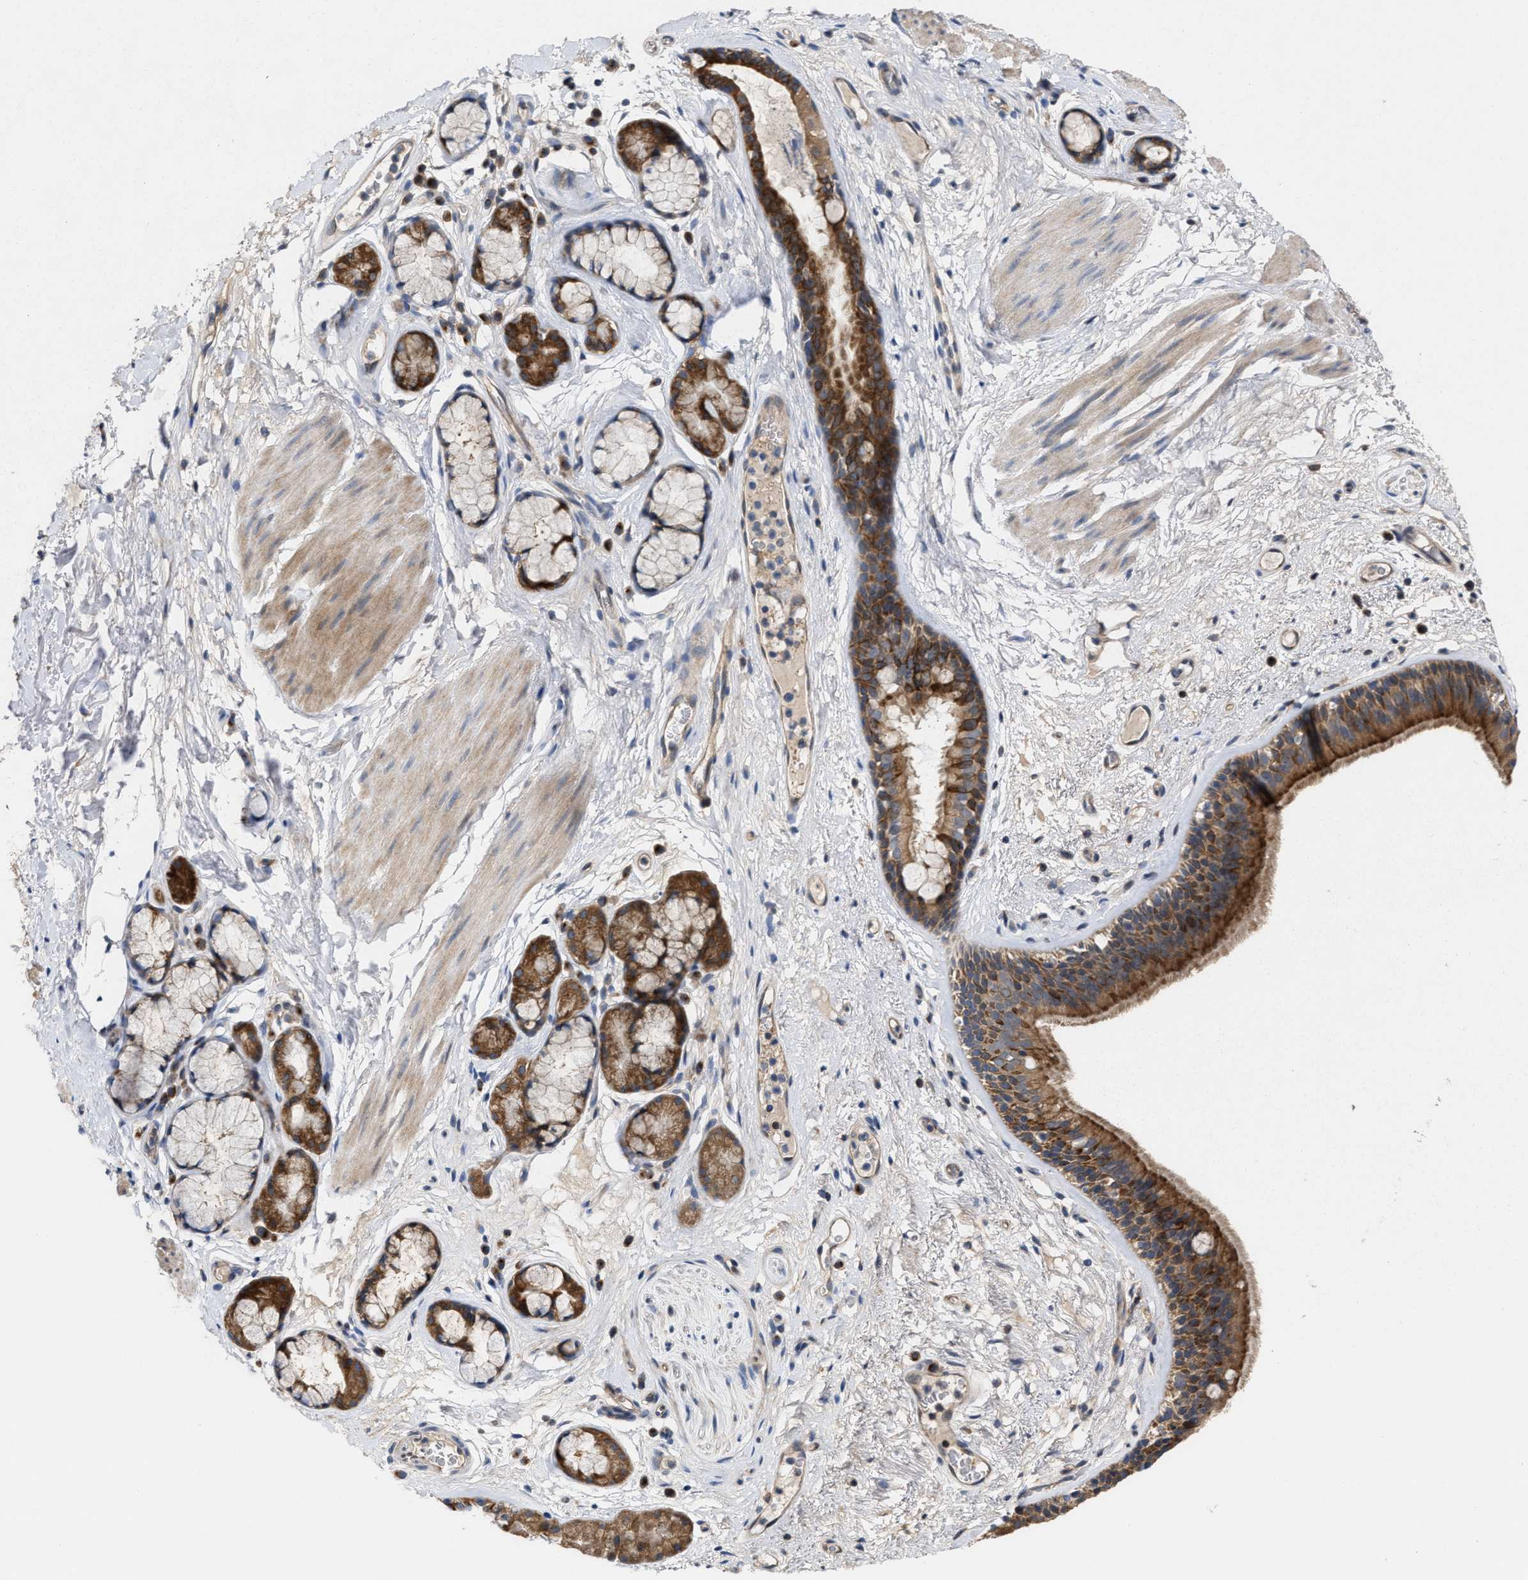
{"staining": {"intensity": "moderate", "quantity": ">75%", "location": "cytoplasmic/membranous"}, "tissue": "bronchus", "cell_type": "Respiratory epithelial cells", "image_type": "normal", "snomed": [{"axis": "morphology", "description": "Normal tissue, NOS"}, {"axis": "topography", "description": "Cartilage tissue"}], "caption": "A high-resolution histopathology image shows immunohistochemistry (IHC) staining of benign bronchus, which exhibits moderate cytoplasmic/membranous staining in approximately >75% of respiratory epithelial cells. The staining is performed using DAB (3,3'-diaminobenzidine) brown chromogen to label protein expression. The nuclei are counter-stained blue using hematoxylin.", "gene": "BBLN", "patient": {"sex": "female", "age": 63}}